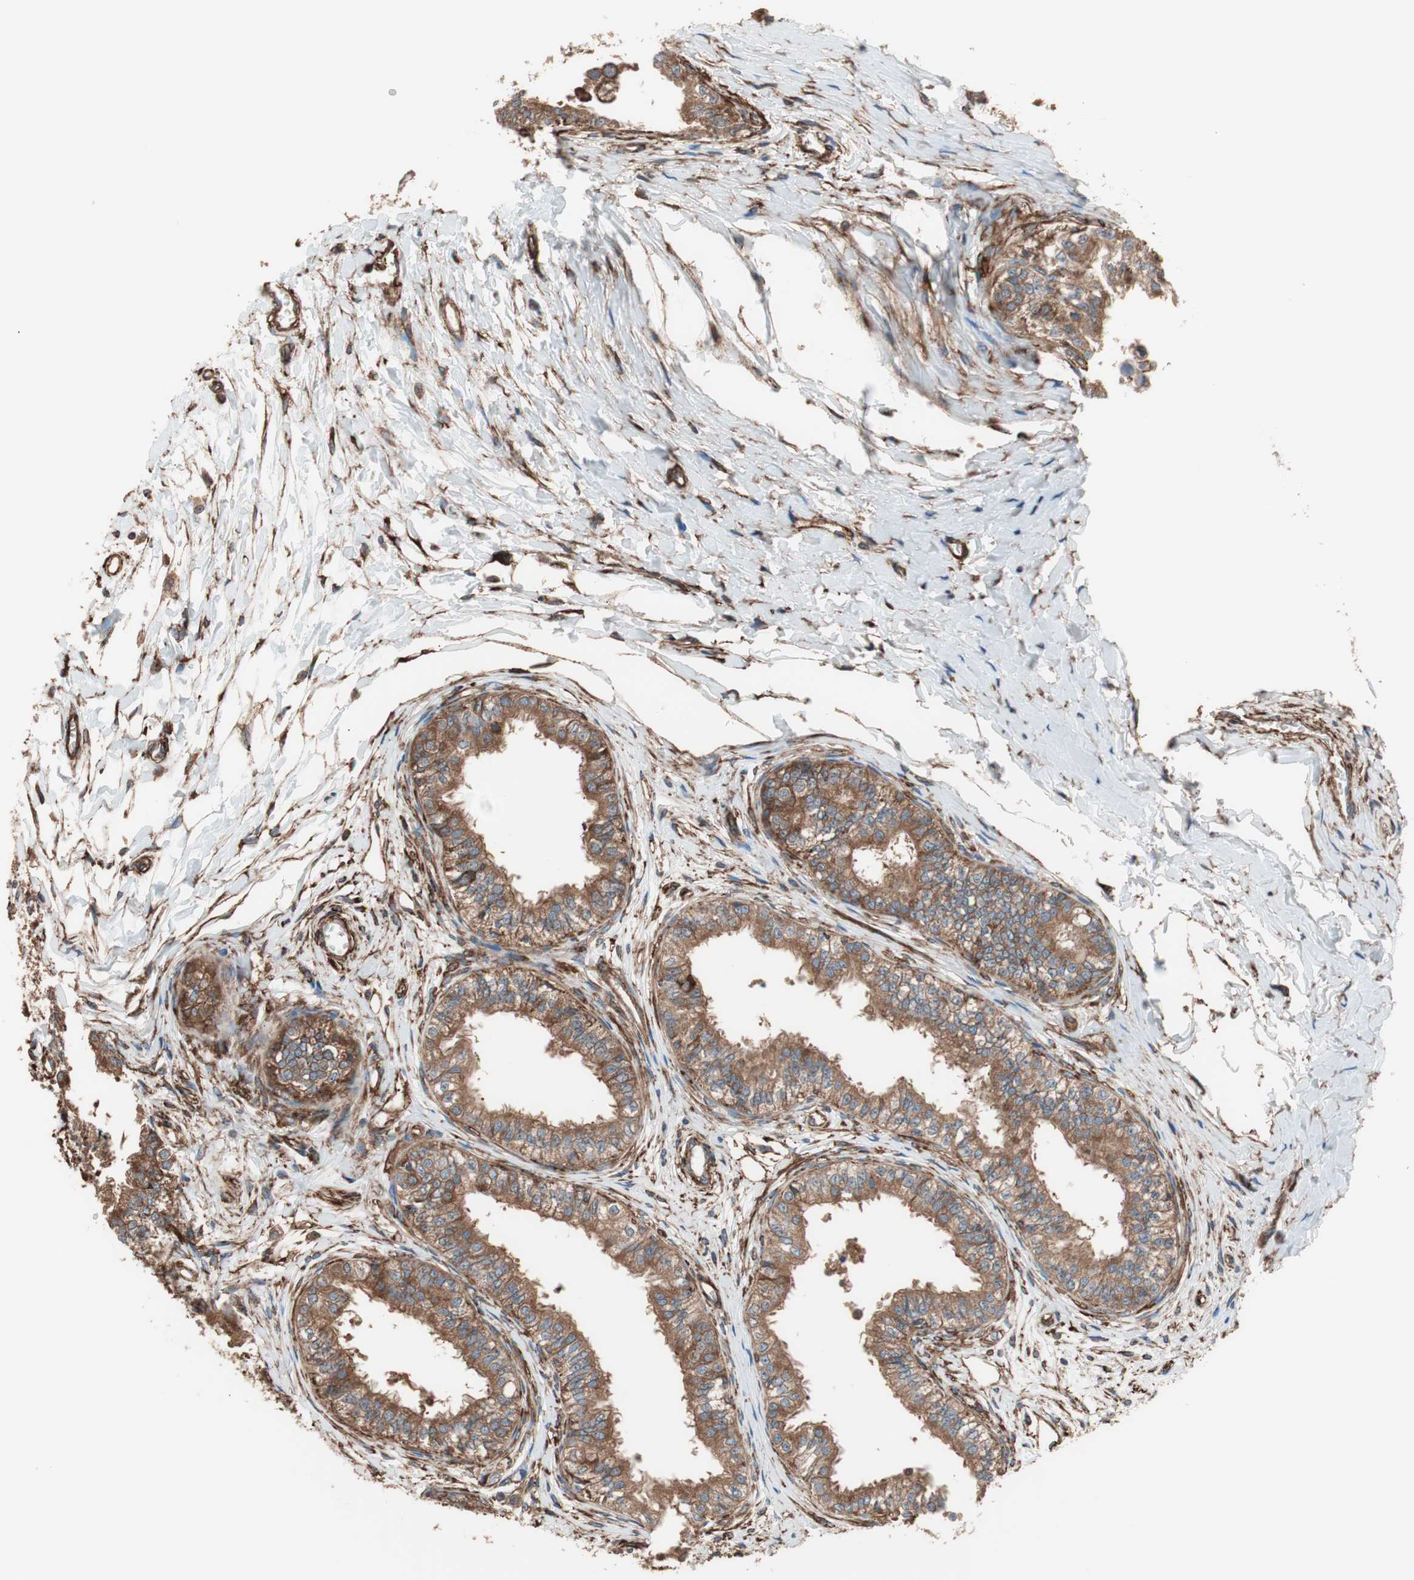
{"staining": {"intensity": "strong", "quantity": ">75%", "location": "cytoplasmic/membranous"}, "tissue": "epididymis", "cell_type": "Glandular cells", "image_type": "normal", "snomed": [{"axis": "morphology", "description": "Normal tissue, NOS"}, {"axis": "morphology", "description": "Adenocarcinoma, metastatic, NOS"}, {"axis": "topography", "description": "Testis"}, {"axis": "topography", "description": "Epididymis"}], "caption": "Strong cytoplasmic/membranous protein positivity is present in approximately >75% of glandular cells in epididymis. (Stains: DAB (3,3'-diaminobenzidine) in brown, nuclei in blue, Microscopy: brightfield microscopy at high magnification).", "gene": "GPSM2", "patient": {"sex": "male", "age": 26}}